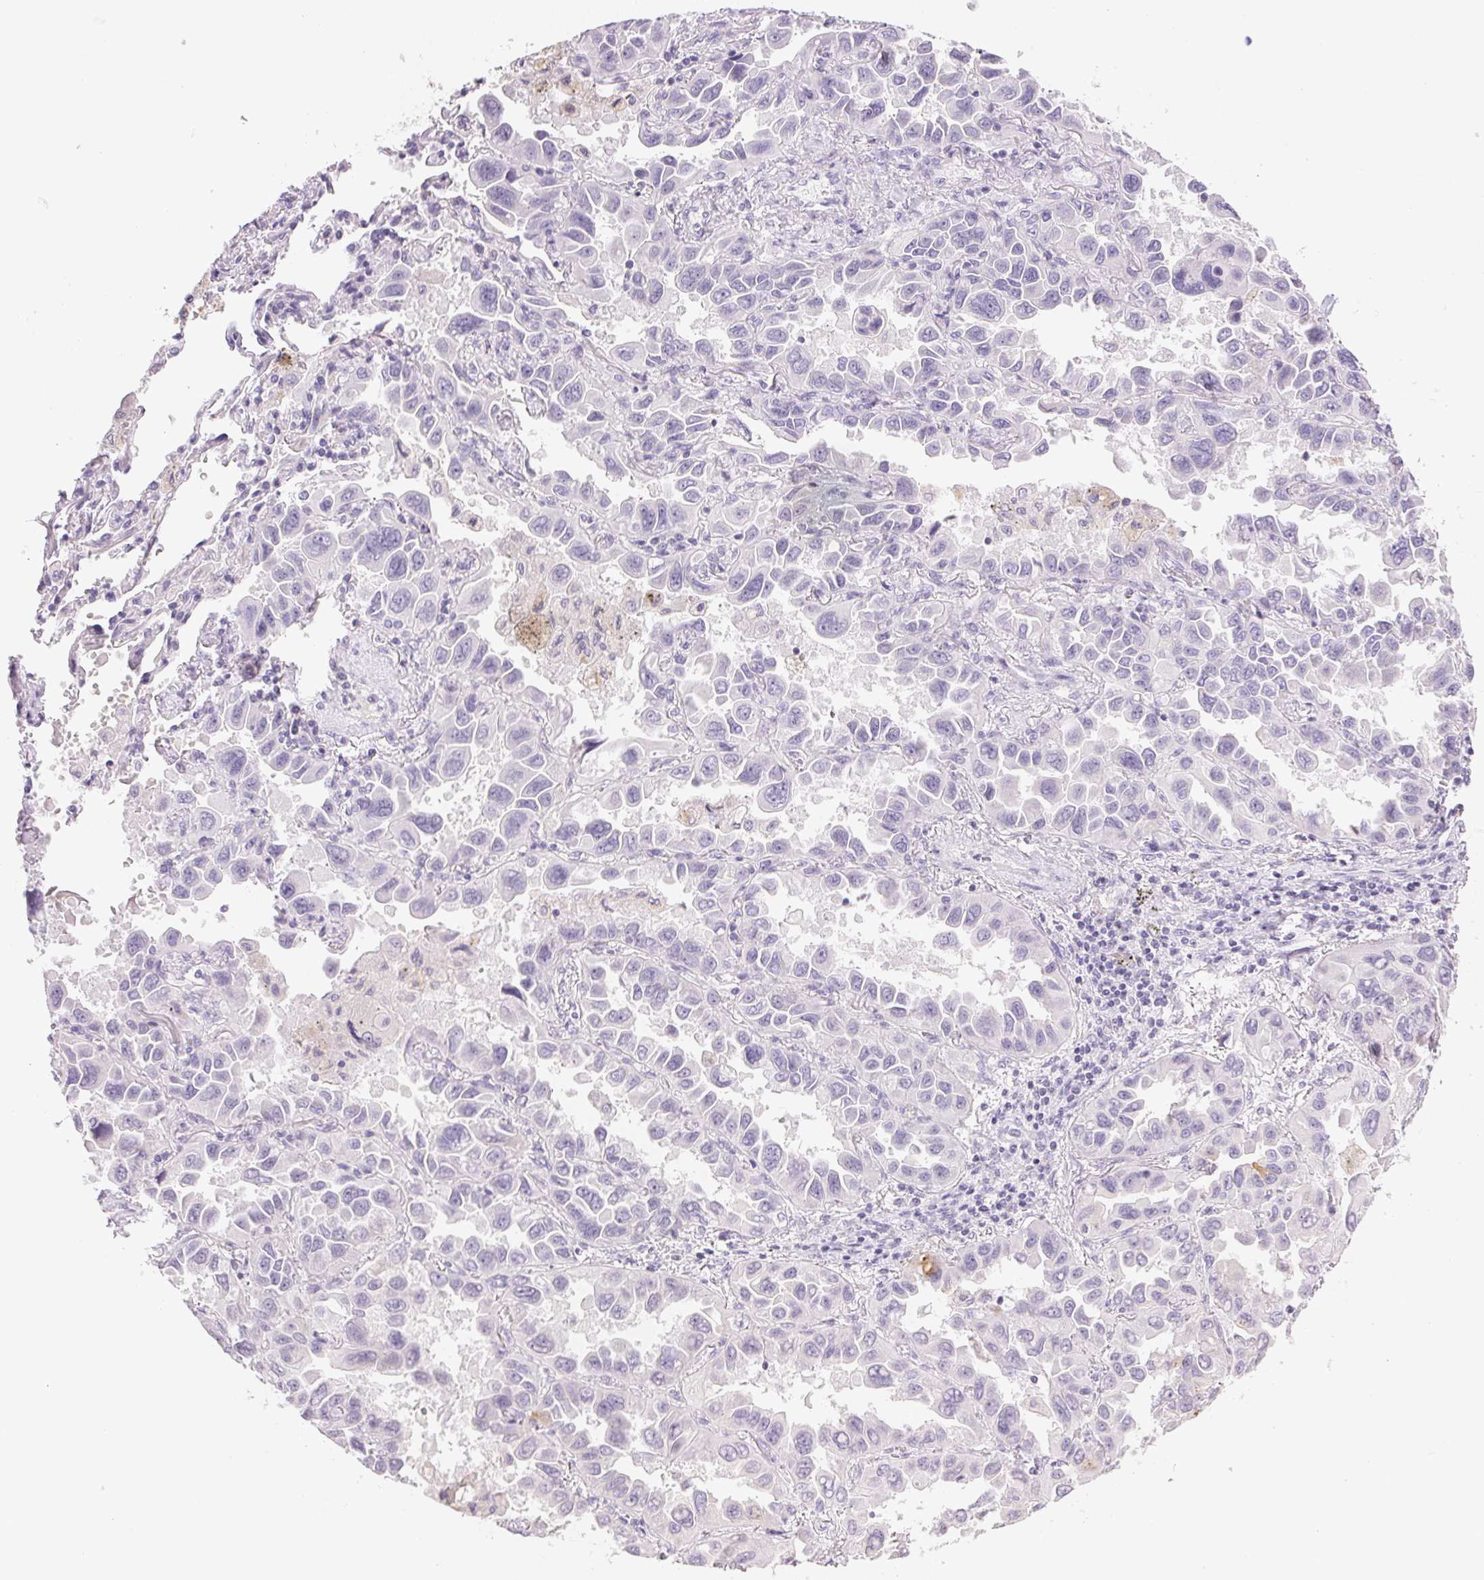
{"staining": {"intensity": "negative", "quantity": "none", "location": "none"}, "tissue": "lung cancer", "cell_type": "Tumor cells", "image_type": "cancer", "snomed": [{"axis": "morphology", "description": "Adenocarcinoma, NOS"}, {"axis": "topography", "description": "Lung"}], "caption": "High magnification brightfield microscopy of adenocarcinoma (lung) stained with DAB (3,3'-diaminobenzidine) (brown) and counterstained with hematoxylin (blue): tumor cells show no significant positivity.", "gene": "BPIFB2", "patient": {"sex": "male", "age": 64}}